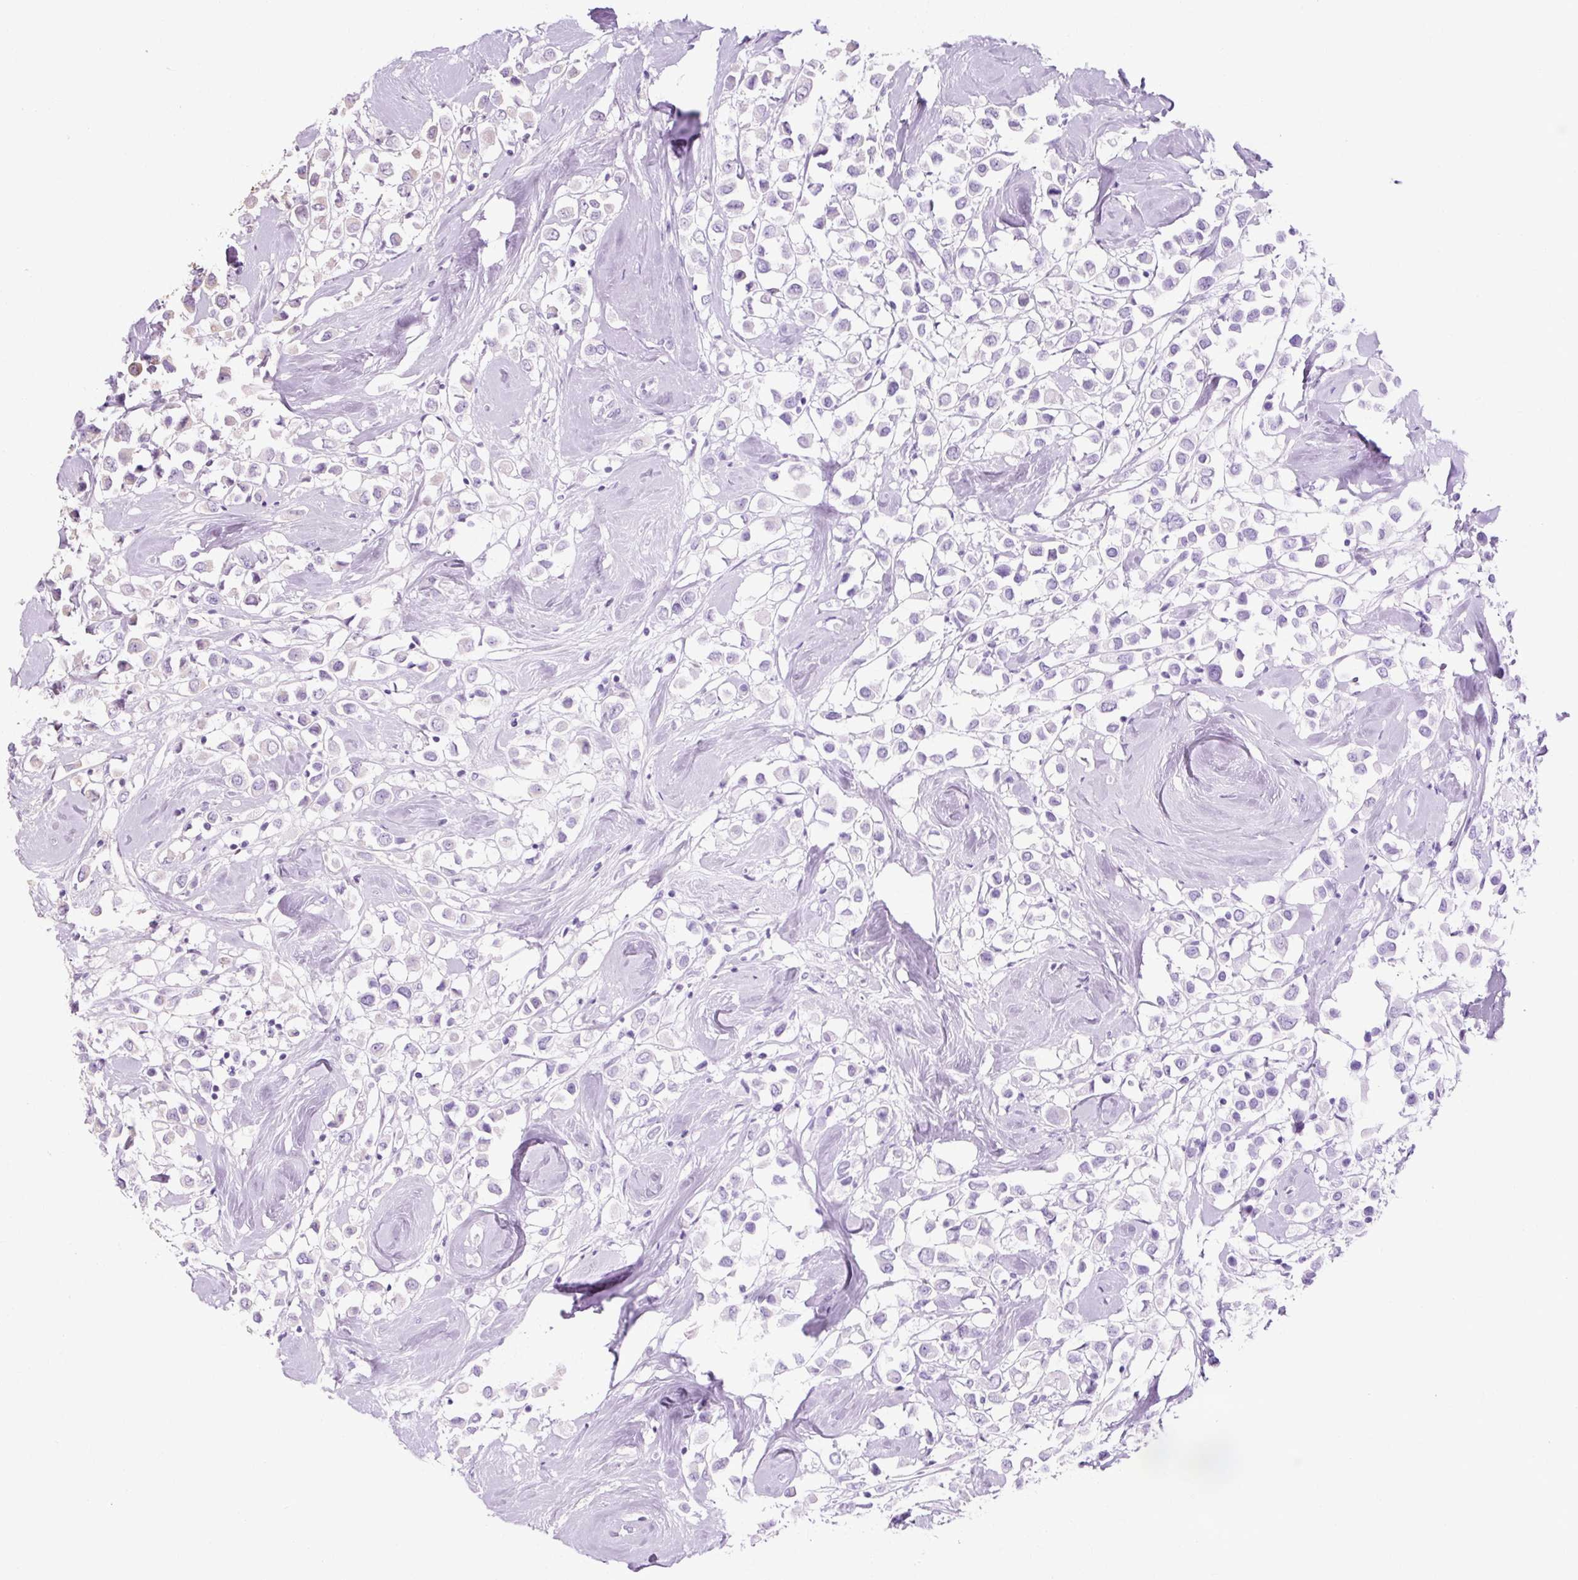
{"staining": {"intensity": "negative", "quantity": "none", "location": "none"}, "tissue": "breast cancer", "cell_type": "Tumor cells", "image_type": "cancer", "snomed": [{"axis": "morphology", "description": "Duct carcinoma"}, {"axis": "topography", "description": "Breast"}], "caption": "This is a image of IHC staining of breast invasive ductal carcinoma, which shows no positivity in tumor cells. (DAB (3,3'-diaminobenzidine) immunohistochemistry (IHC), high magnification).", "gene": "TSPAN8", "patient": {"sex": "female", "age": 61}}